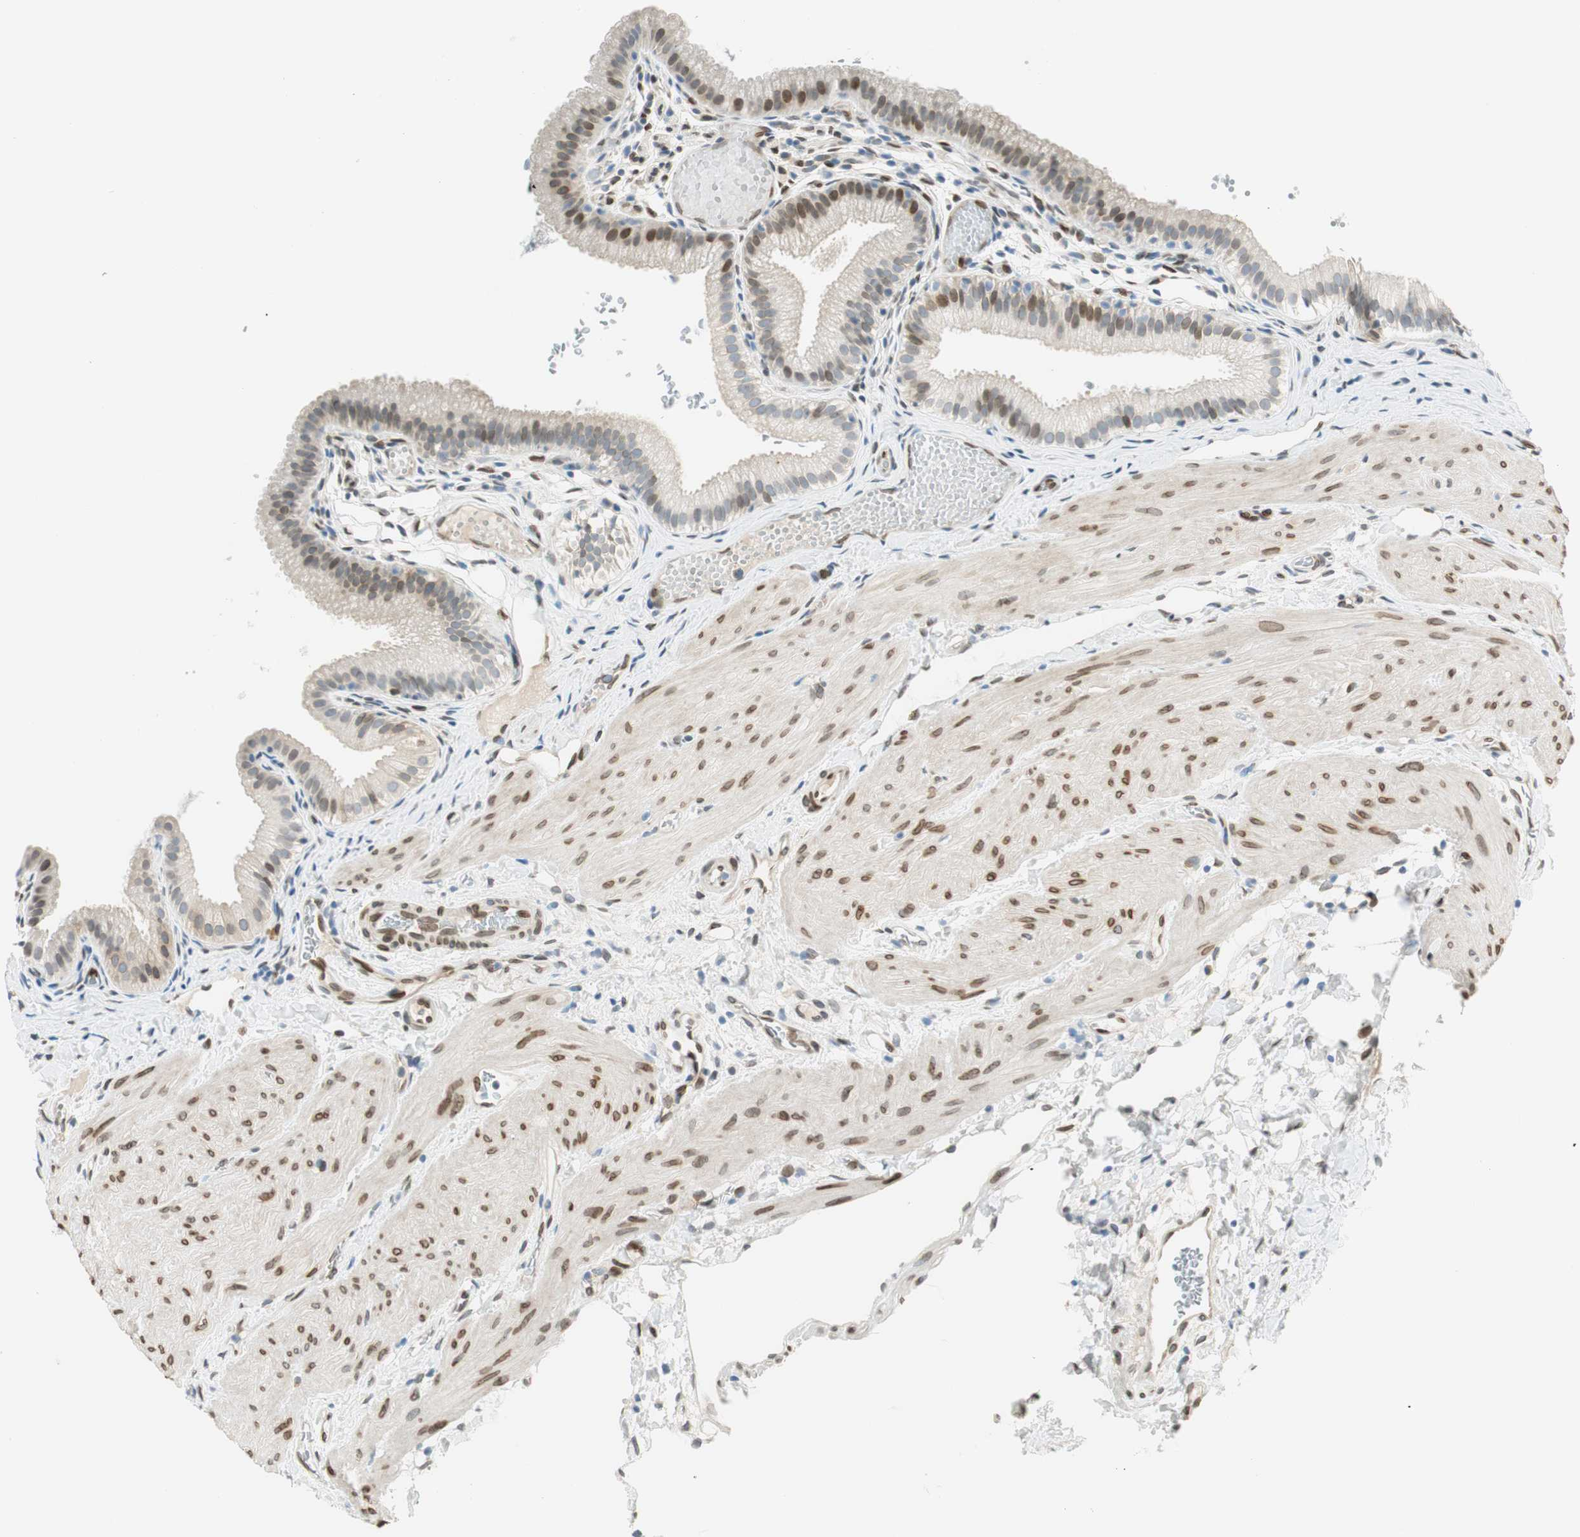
{"staining": {"intensity": "moderate", "quantity": "25%-75%", "location": "nuclear"}, "tissue": "gallbladder", "cell_type": "Glandular cells", "image_type": "normal", "snomed": [{"axis": "morphology", "description": "Normal tissue, NOS"}, {"axis": "topography", "description": "Gallbladder"}], "caption": "Gallbladder stained with DAB immunohistochemistry (IHC) exhibits medium levels of moderate nuclear positivity in approximately 25%-75% of glandular cells. The staining was performed using DAB to visualize the protein expression in brown, while the nuclei were stained in blue with hematoxylin (Magnification: 20x).", "gene": "TMEM260", "patient": {"sex": "female", "age": 26}}